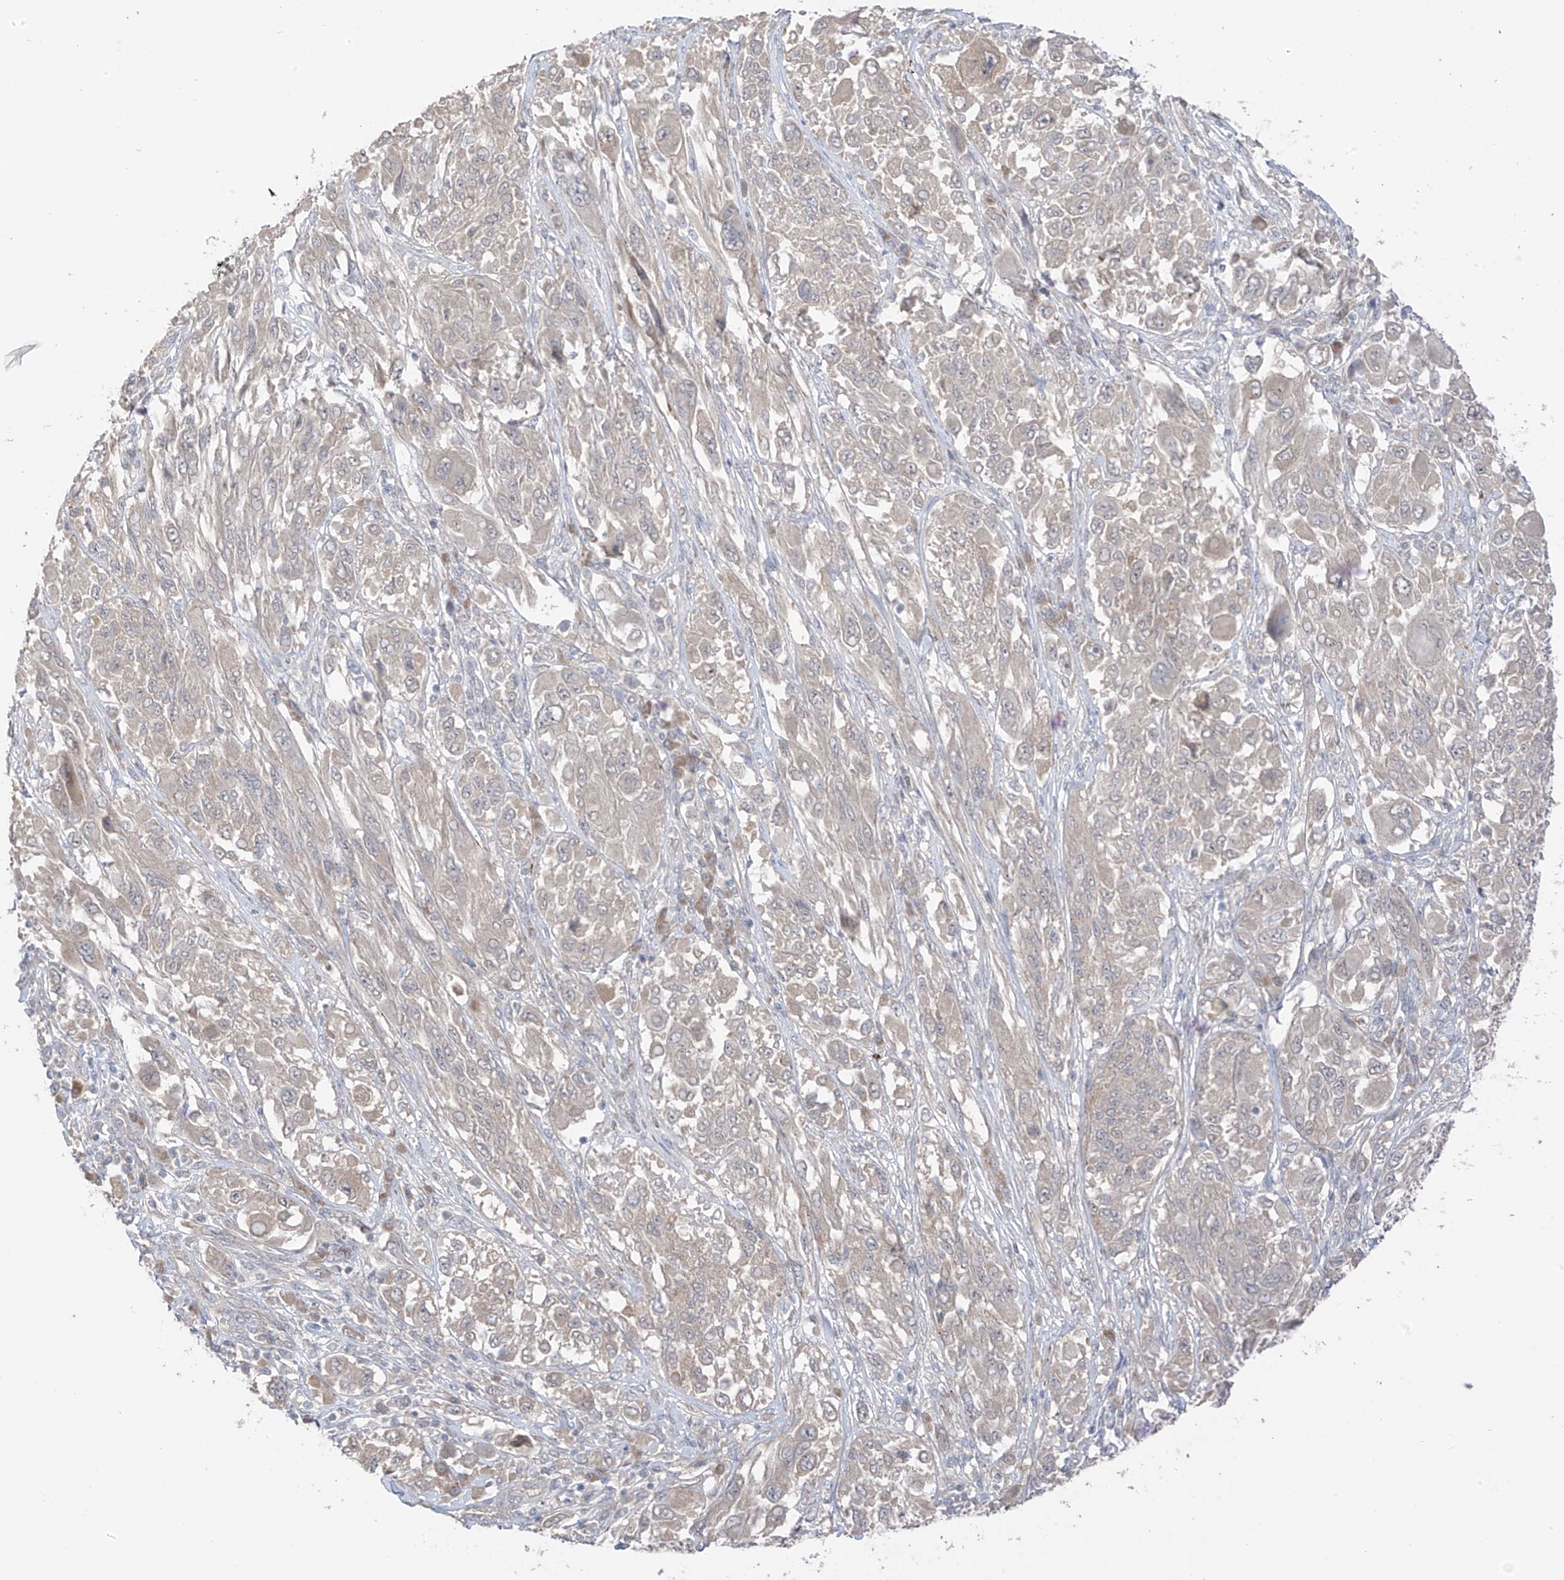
{"staining": {"intensity": "negative", "quantity": "none", "location": "none"}, "tissue": "melanoma", "cell_type": "Tumor cells", "image_type": "cancer", "snomed": [{"axis": "morphology", "description": "Malignant melanoma, NOS"}, {"axis": "topography", "description": "Skin"}], "caption": "The histopathology image exhibits no significant staining in tumor cells of melanoma.", "gene": "NALCN", "patient": {"sex": "female", "age": 91}}